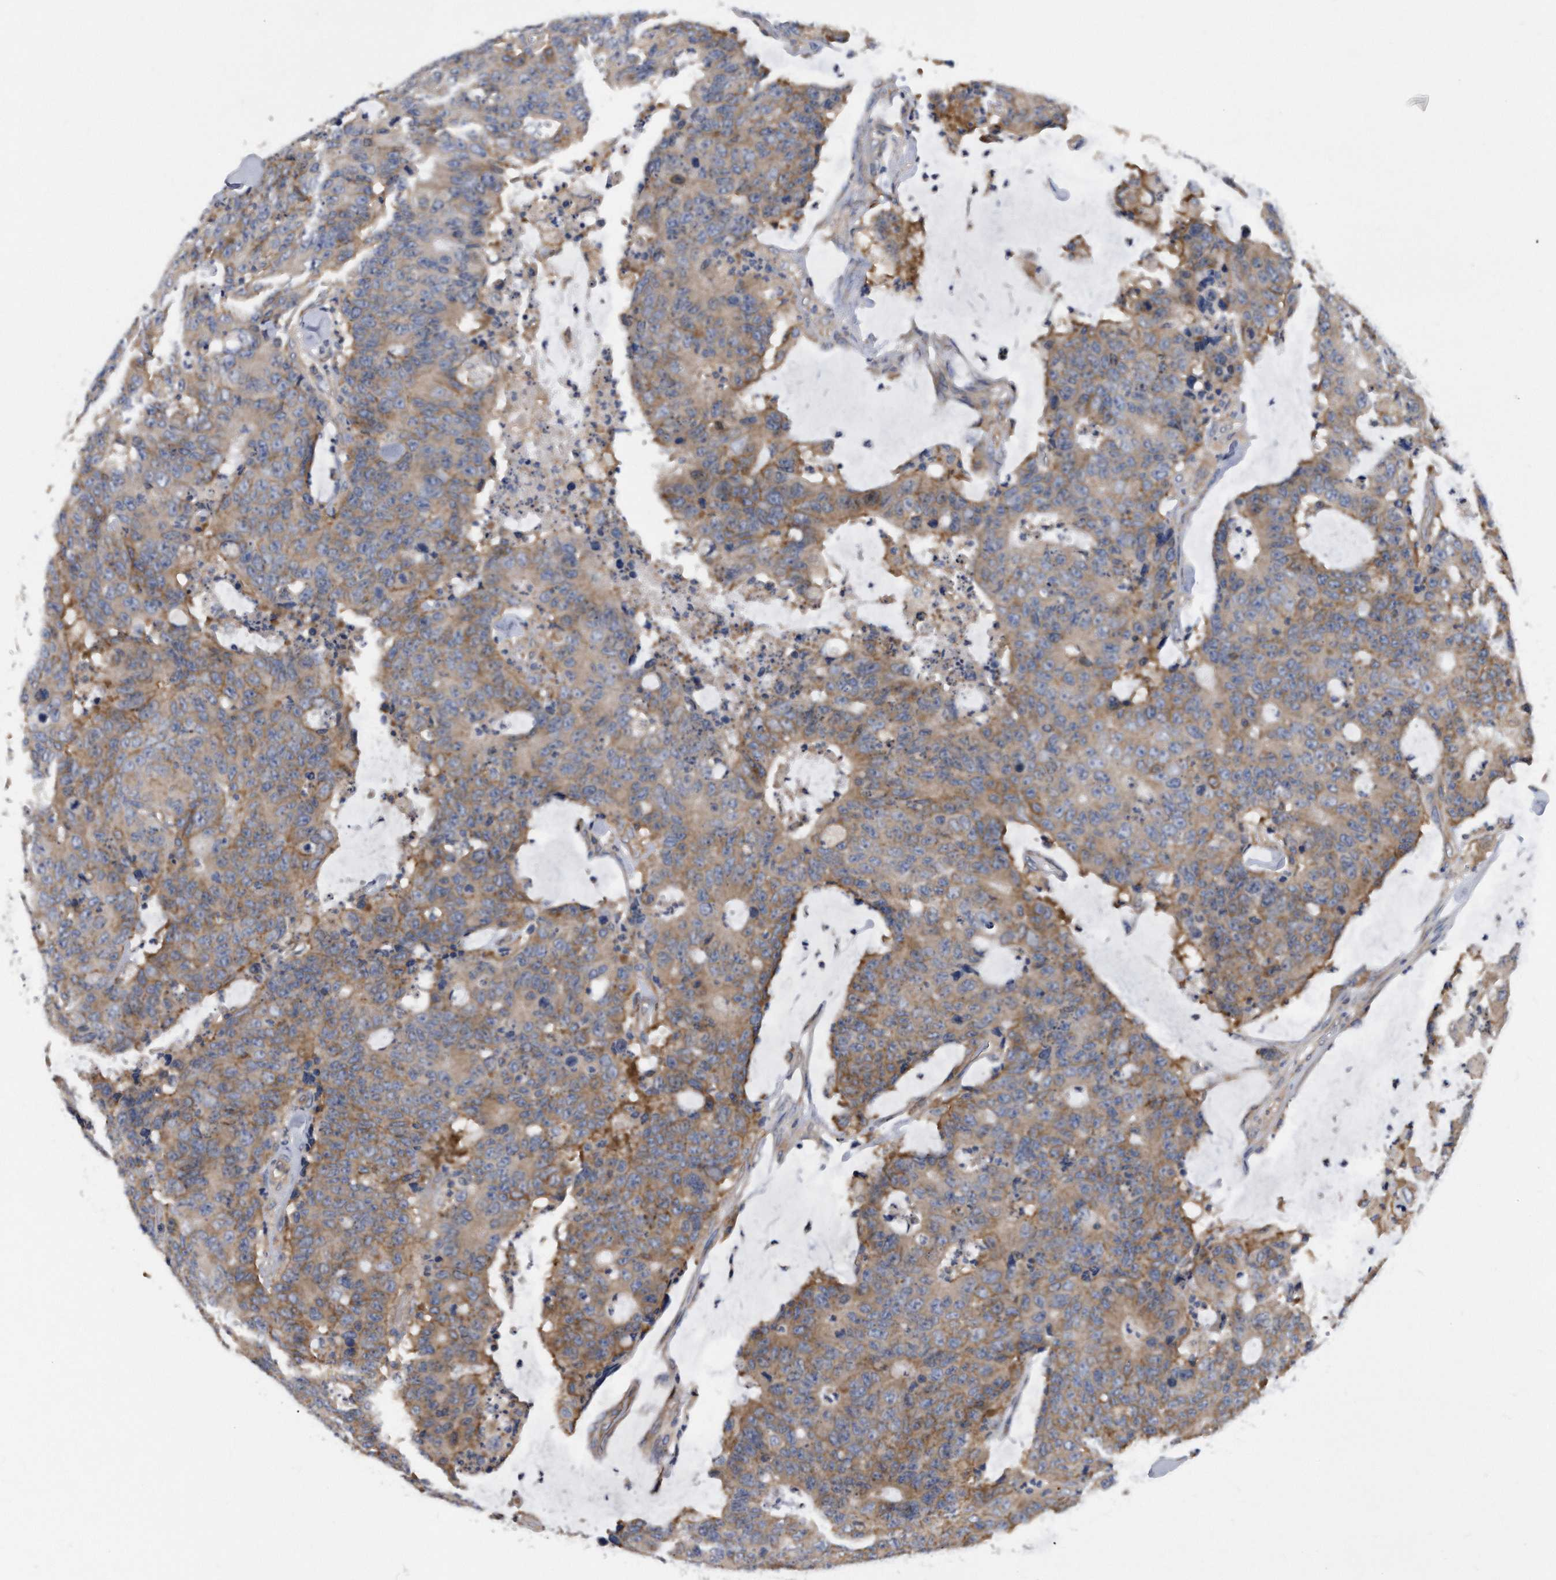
{"staining": {"intensity": "moderate", "quantity": ">75%", "location": "cytoplasmic/membranous"}, "tissue": "colorectal cancer", "cell_type": "Tumor cells", "image_type": "cancer", "snomed": [{"axis": "morphology", "description": "Adenocarcinoma, NOS"}, {"axis": "topography", "description": "Colon"}], "caption": "Adenocarcinoma (colorectal) stained with DAB (3,3'-diaminobenzidine) IHC exhibits medium levels of moderate cytoplasmic/membranous positivity in approximately >75% of tumor cells.", "gene": "ATG5", "patient": {"sex": "female", "age": 86}}